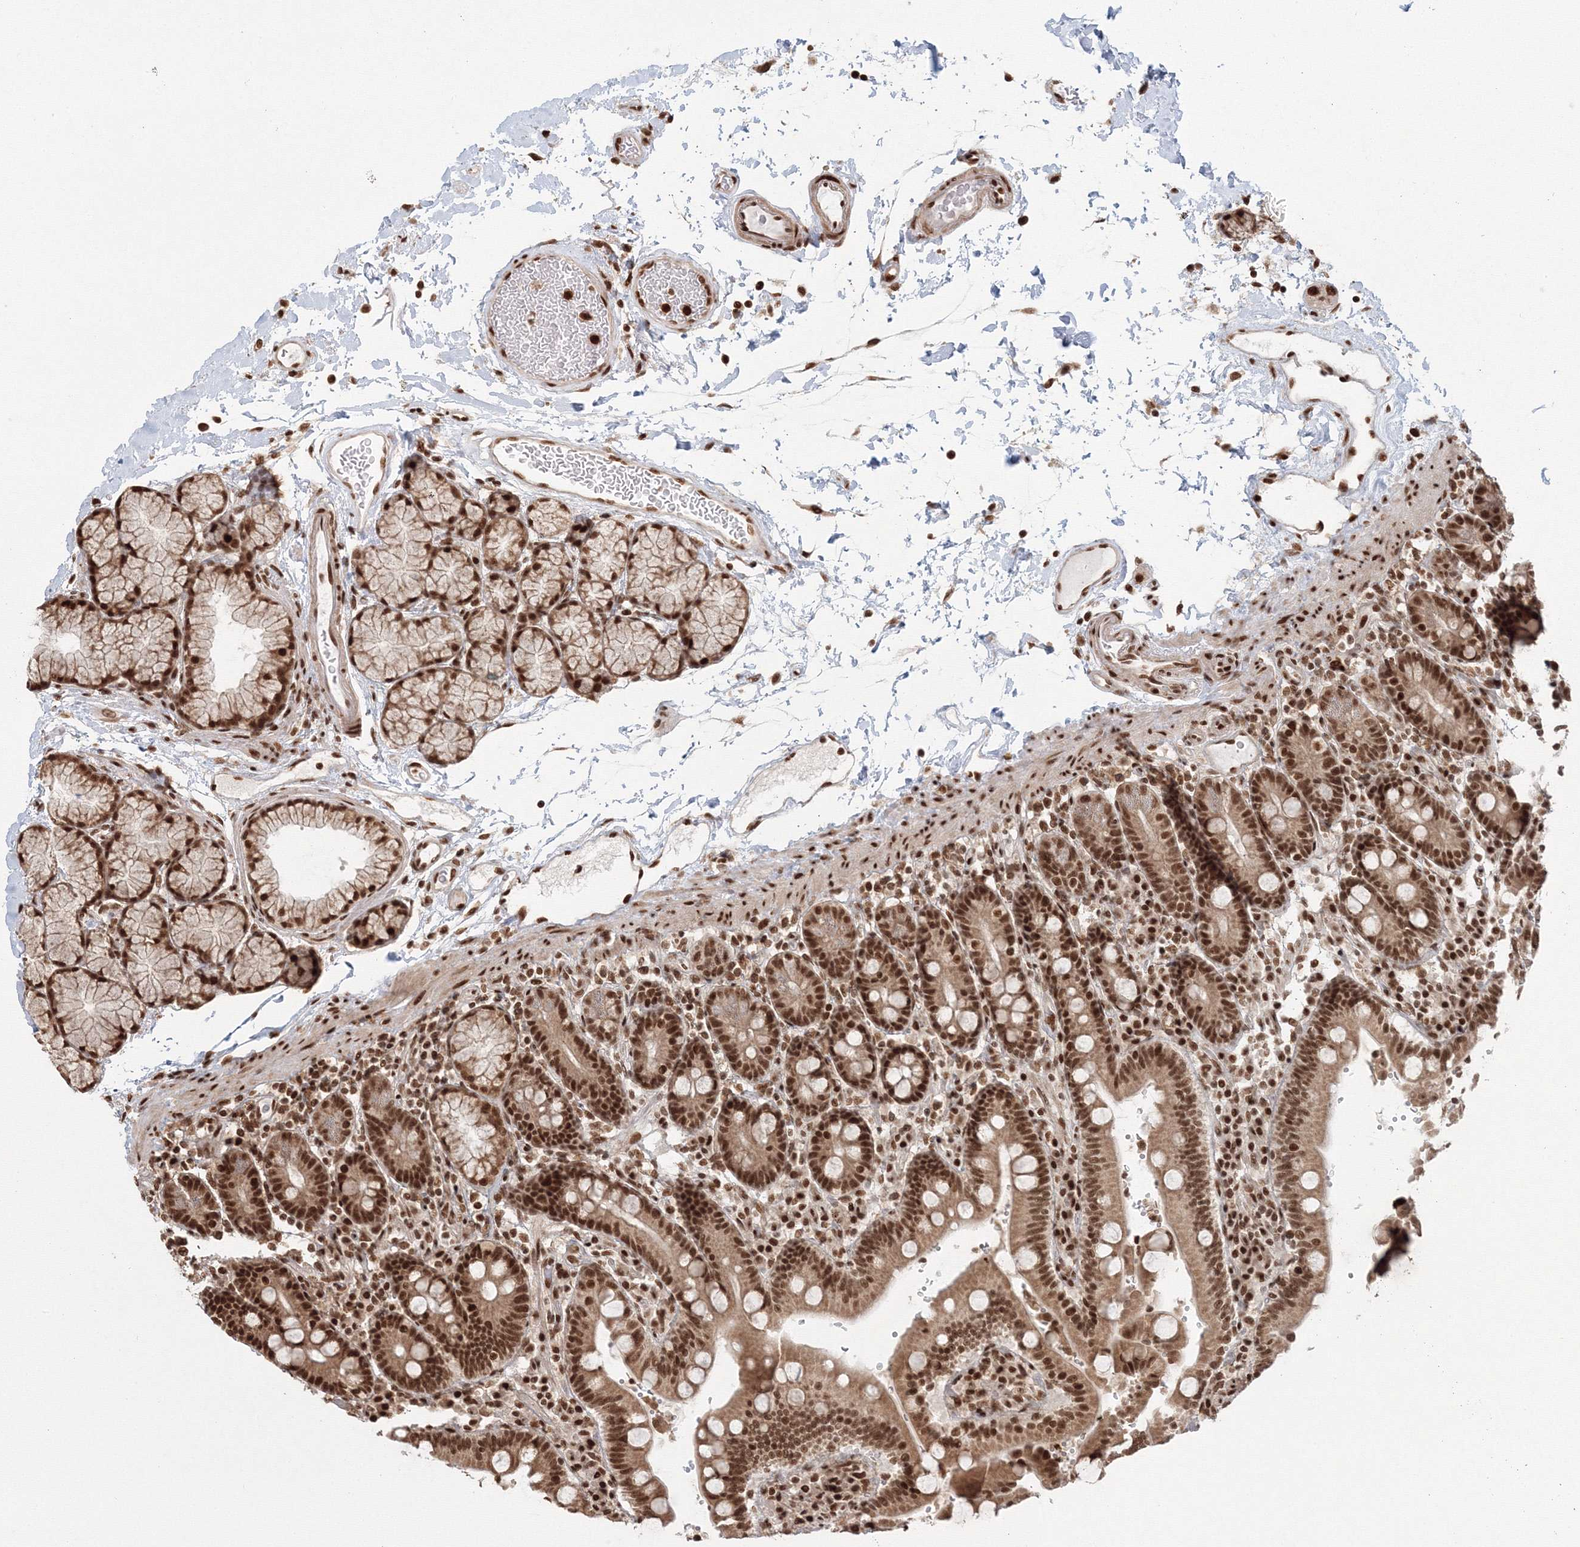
{"staining": {"intensity": "strong", "quantity": ">75%", "location": "nuclear"}, "tissue": "duodenum", "cell_type": "Glandular cells", "image_type": "normal", "snomed": [{"axis": "morphology", "description": "Normal tissue, NOS"}, {"axis": "topography", "description": "Small intestine, NOS"}], "caption": "This histopathology image exhibits immunohistochemistry (IHC) staining of unremarkable human duodenum, with high strong nuclear positivity in approximately >75% of glandular cells.", "gene": "KIF20A", "patient": {"sex": "female", "age": 71}}